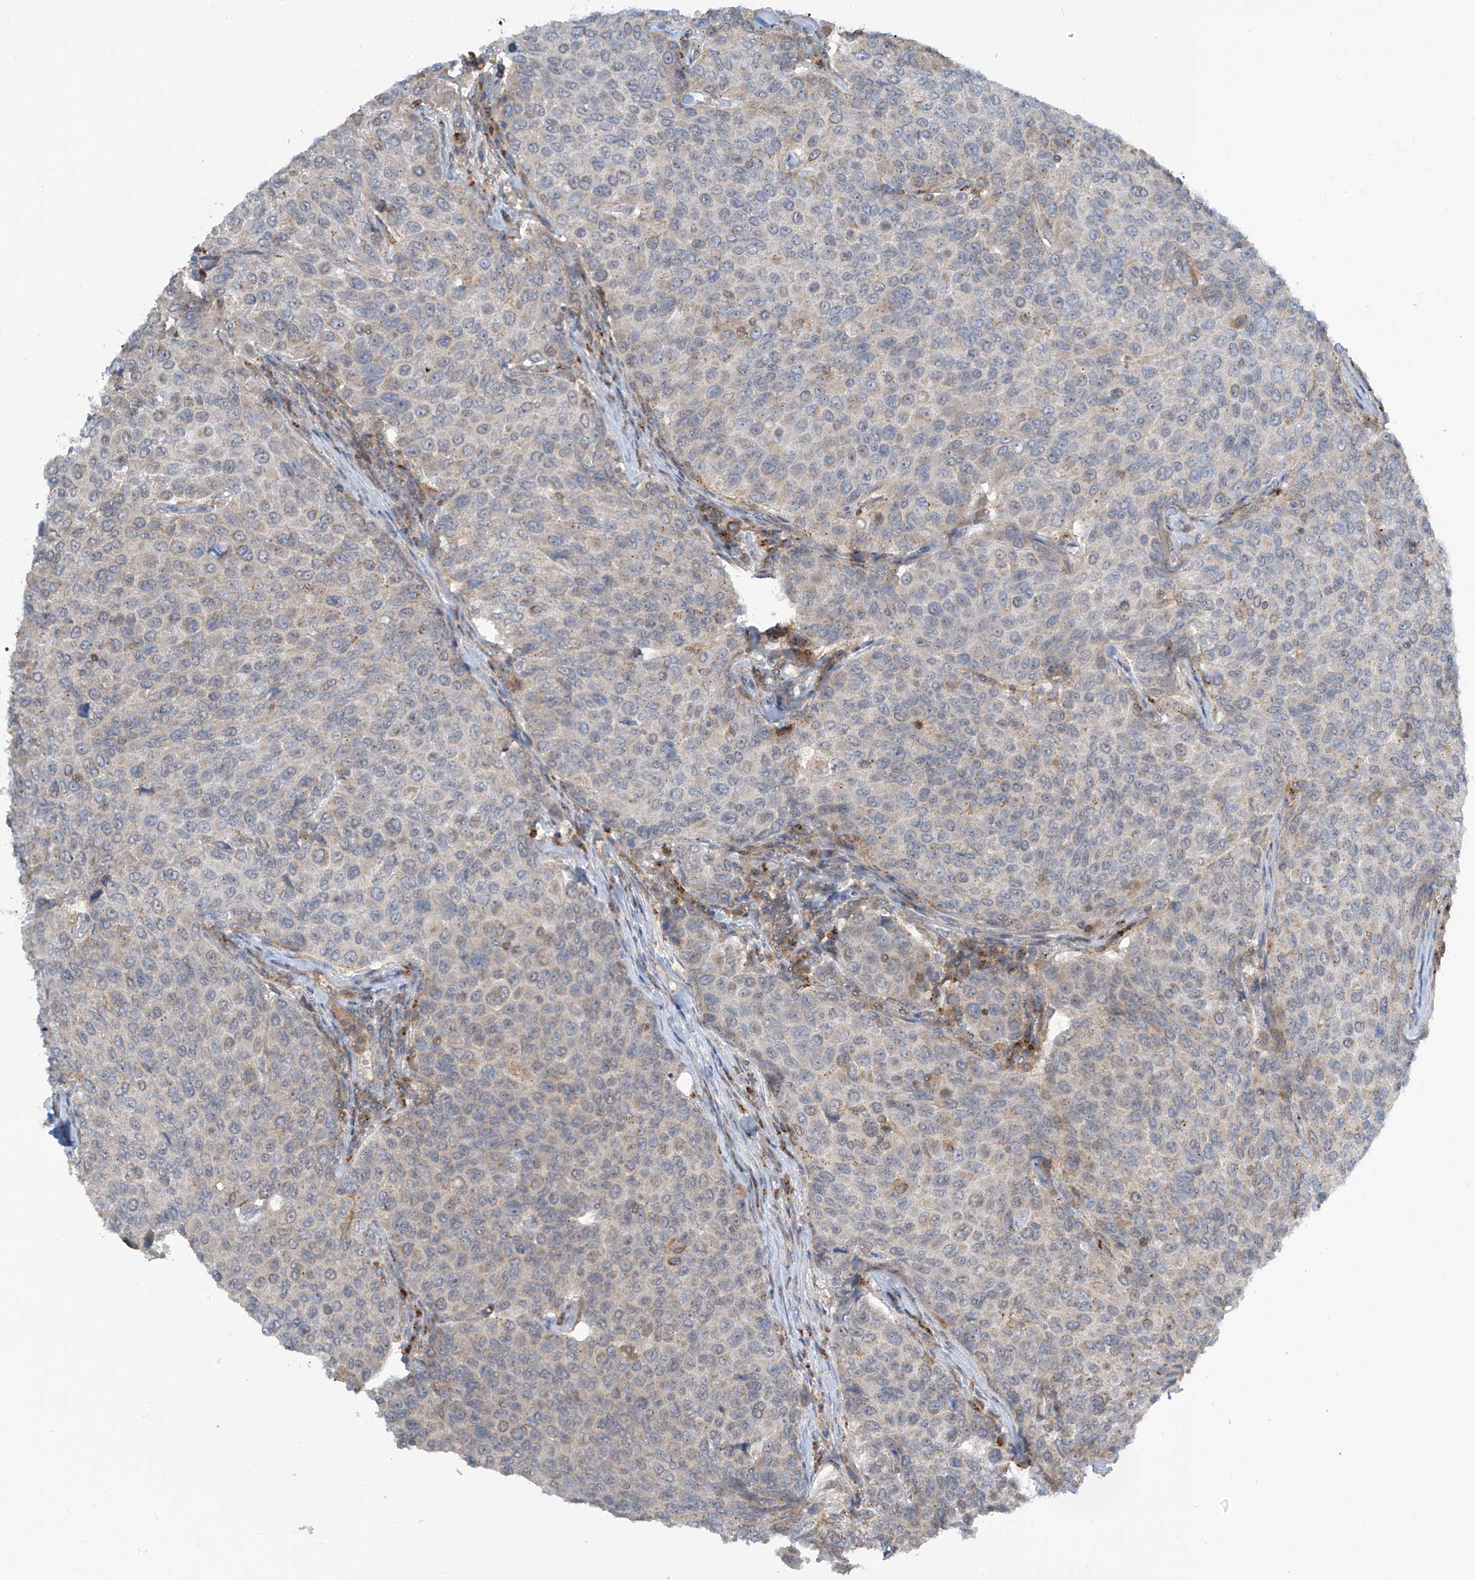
{"staining": {"intensity": "negative", "quantity": "none", "location": "none"}, "tissue": "breast cancer", "cell_type": "Tumor cells", "image_type": "cancer", "snomed": [{"axis": "morphology", "description": "Duct carcinoma"}, {"axis": "topography", "description": "Breast"}], "caption": "A high-resolution micrograph shows immunohistochemistry staining of breast infiltrating ductal carcinoma, which exhibits no significant staining in tumor cells.", "gene": "PARVG", "patient": {"sex": "female", "age": 55}}